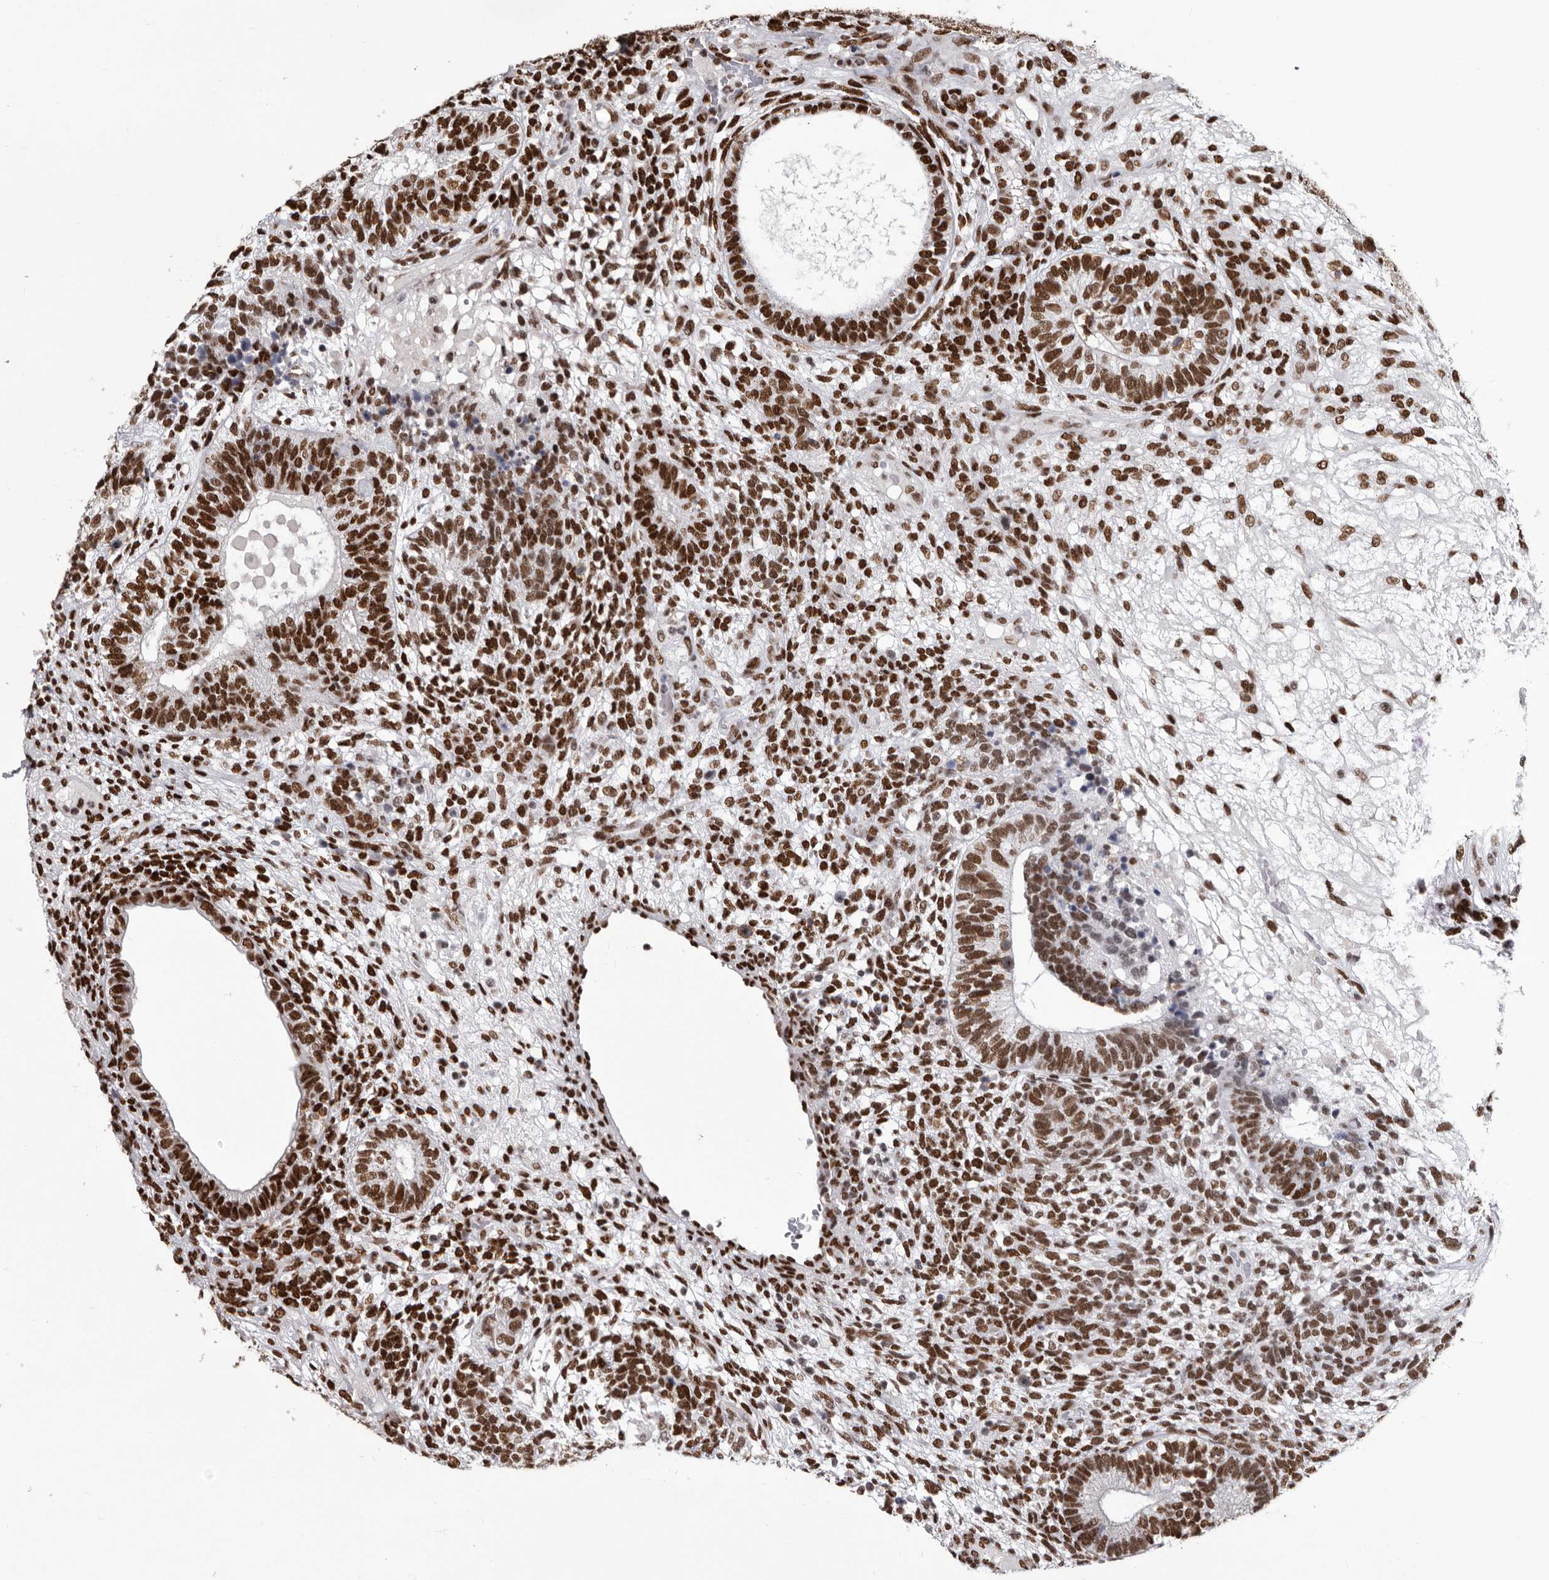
{"staining": {"intensity": "strong", "quantity": ">75%", "location": "nuclear"}, "tissue": "testis cancer", "cell_type": "Tumor cells", "image_type": "cancer", "snomed": [{"axis": "morphology", "description": "Seminoma, NOS"}, {"axis": "morphology", "description": "Carcinoma, Embryonal, NOS"}, {"axis": "topography", "description": "Testis"}], "caption": "DAB (3,3'-diaminobenzidine) immunohistochemical staining of seminoma (testis) demonstrates strong nuclear protein positivity in about >75% of tumor cells.", "gene": "NUMA1", "patient": {"sex": "male", "age": 28}}